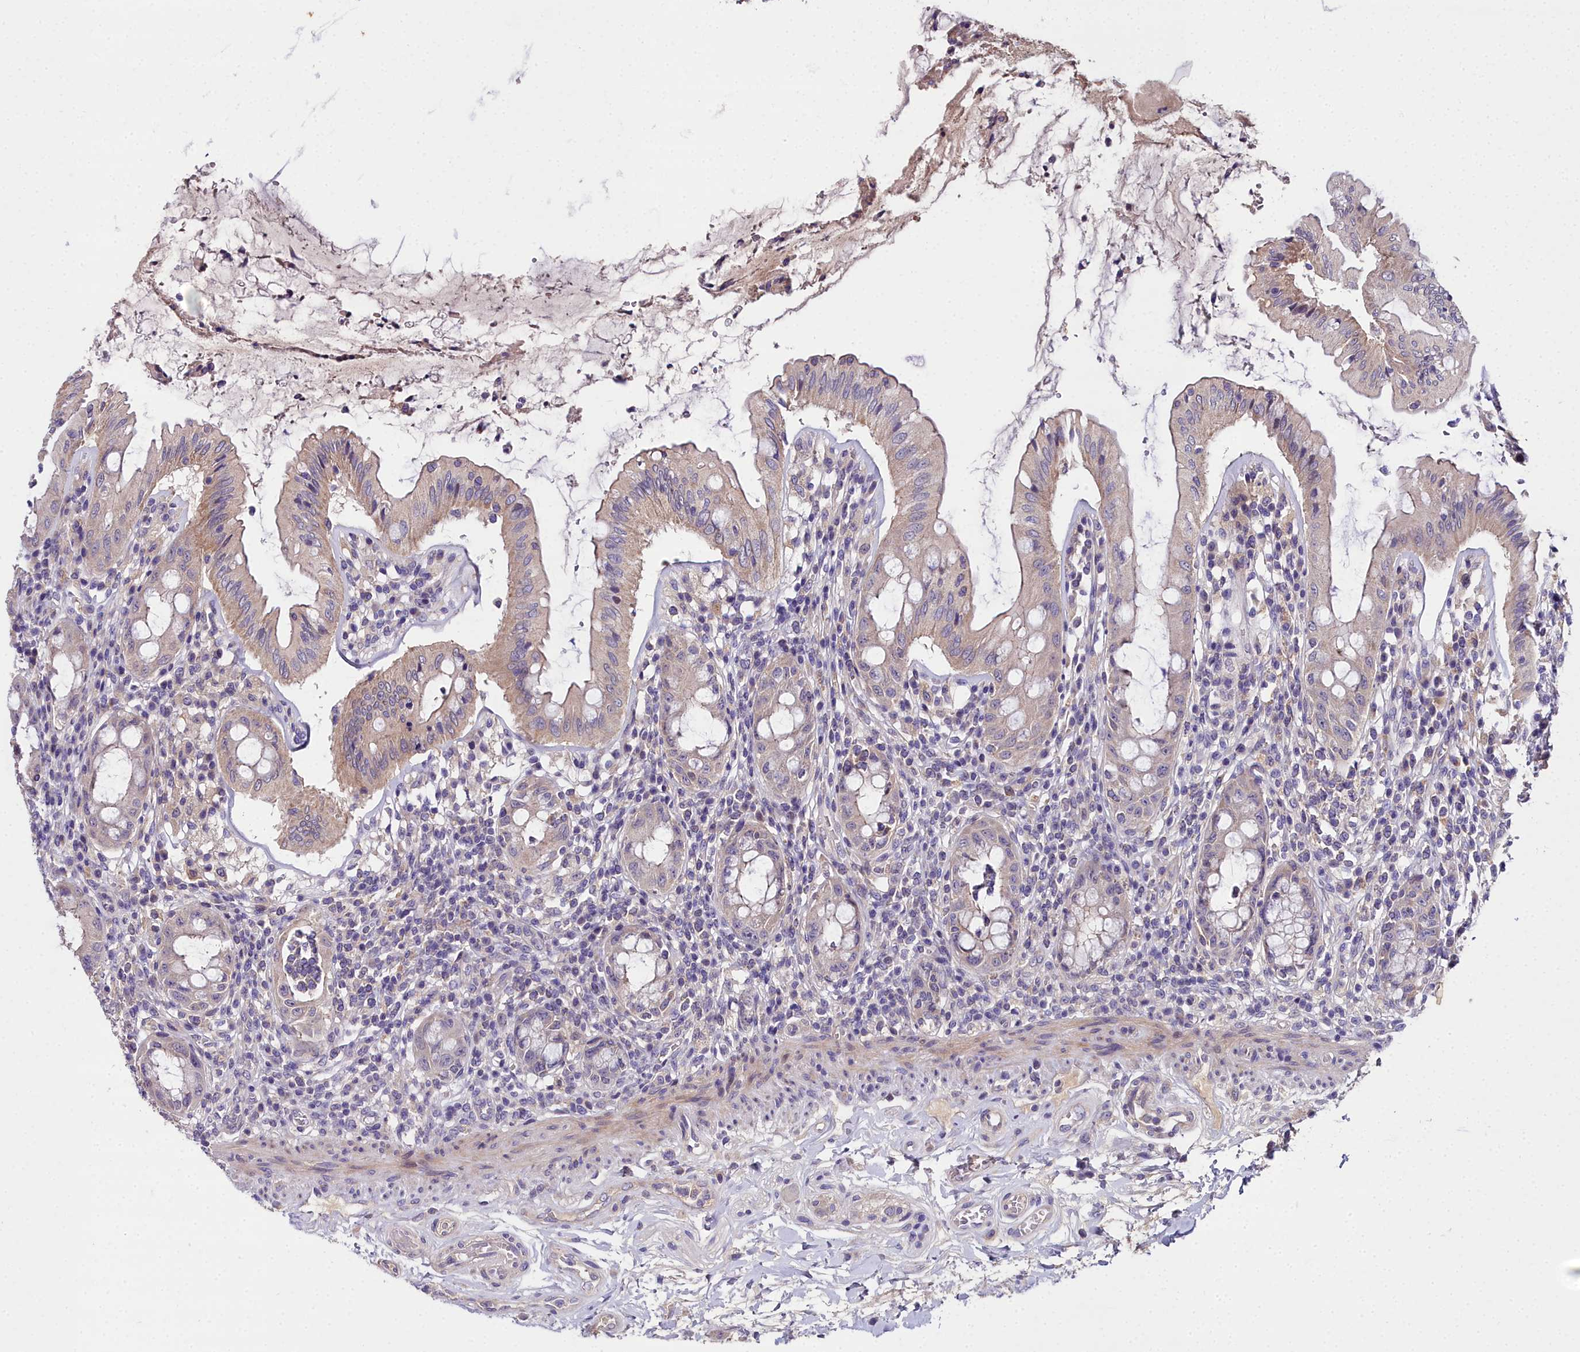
{"staining": {"intensity": "moderate", "quantity": "25%-75%", "location": "cytoplasmic/membranous"}, "tissue": "rectum", "cell_type": "Glandular cells", "image_type": "normal", "snomed": [{"axis": "morphology", "description": "Normal tissue, NOS"}, {"axis": "topography", "description": "Rectum"}], "caption": "A medium amount of moderate cytoplasmic/membranous staining is seen in approximately 25%-75% of glandular cells in benign rectum. Nuclei are stained in blue.", "gene": "NT5M", "patient": {"sex": "female", "age": 57}}